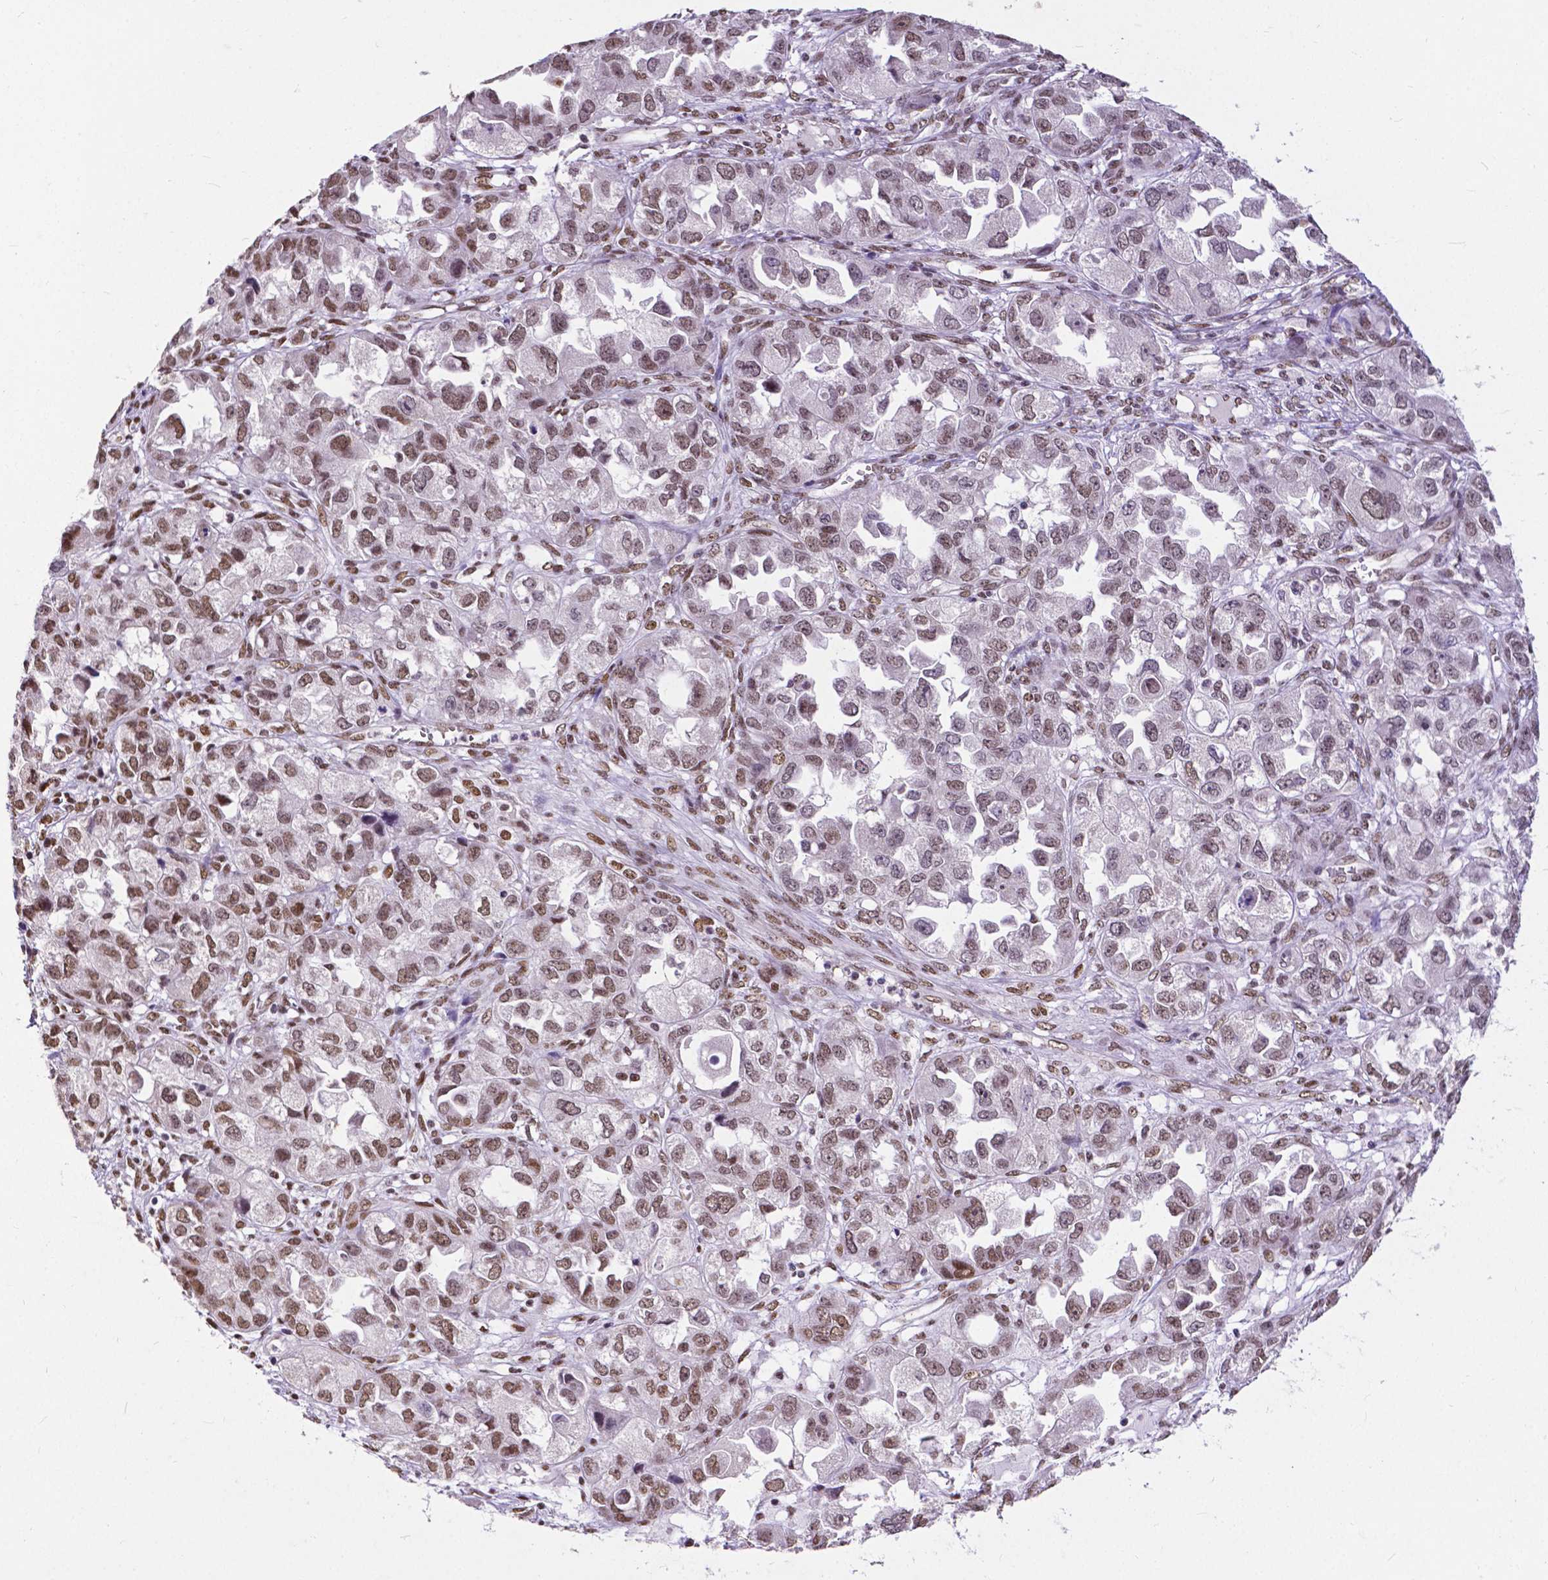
{"staining": {"intensity": "moderate", "quantity": "25%-75%", "location": "nuclear"}, "tissue": "ovarian cancer", "cell_type": "Tumor cells", "image_type": "cancer", "snomed": [{"axis": "morphology", "description": "Cystadenocarcinoma, serous, NOS"}, {"axis": "topography", "description": "Ovary"}], "caption": "Immunohistochemical staining of human ovarian serous cystadenocarcinoma demonstrates moderate nuclear protein staining in about 25%-75% of tumor cells.", "gene": "ATRX", "patient": {"sex": "female", "age": 84}}